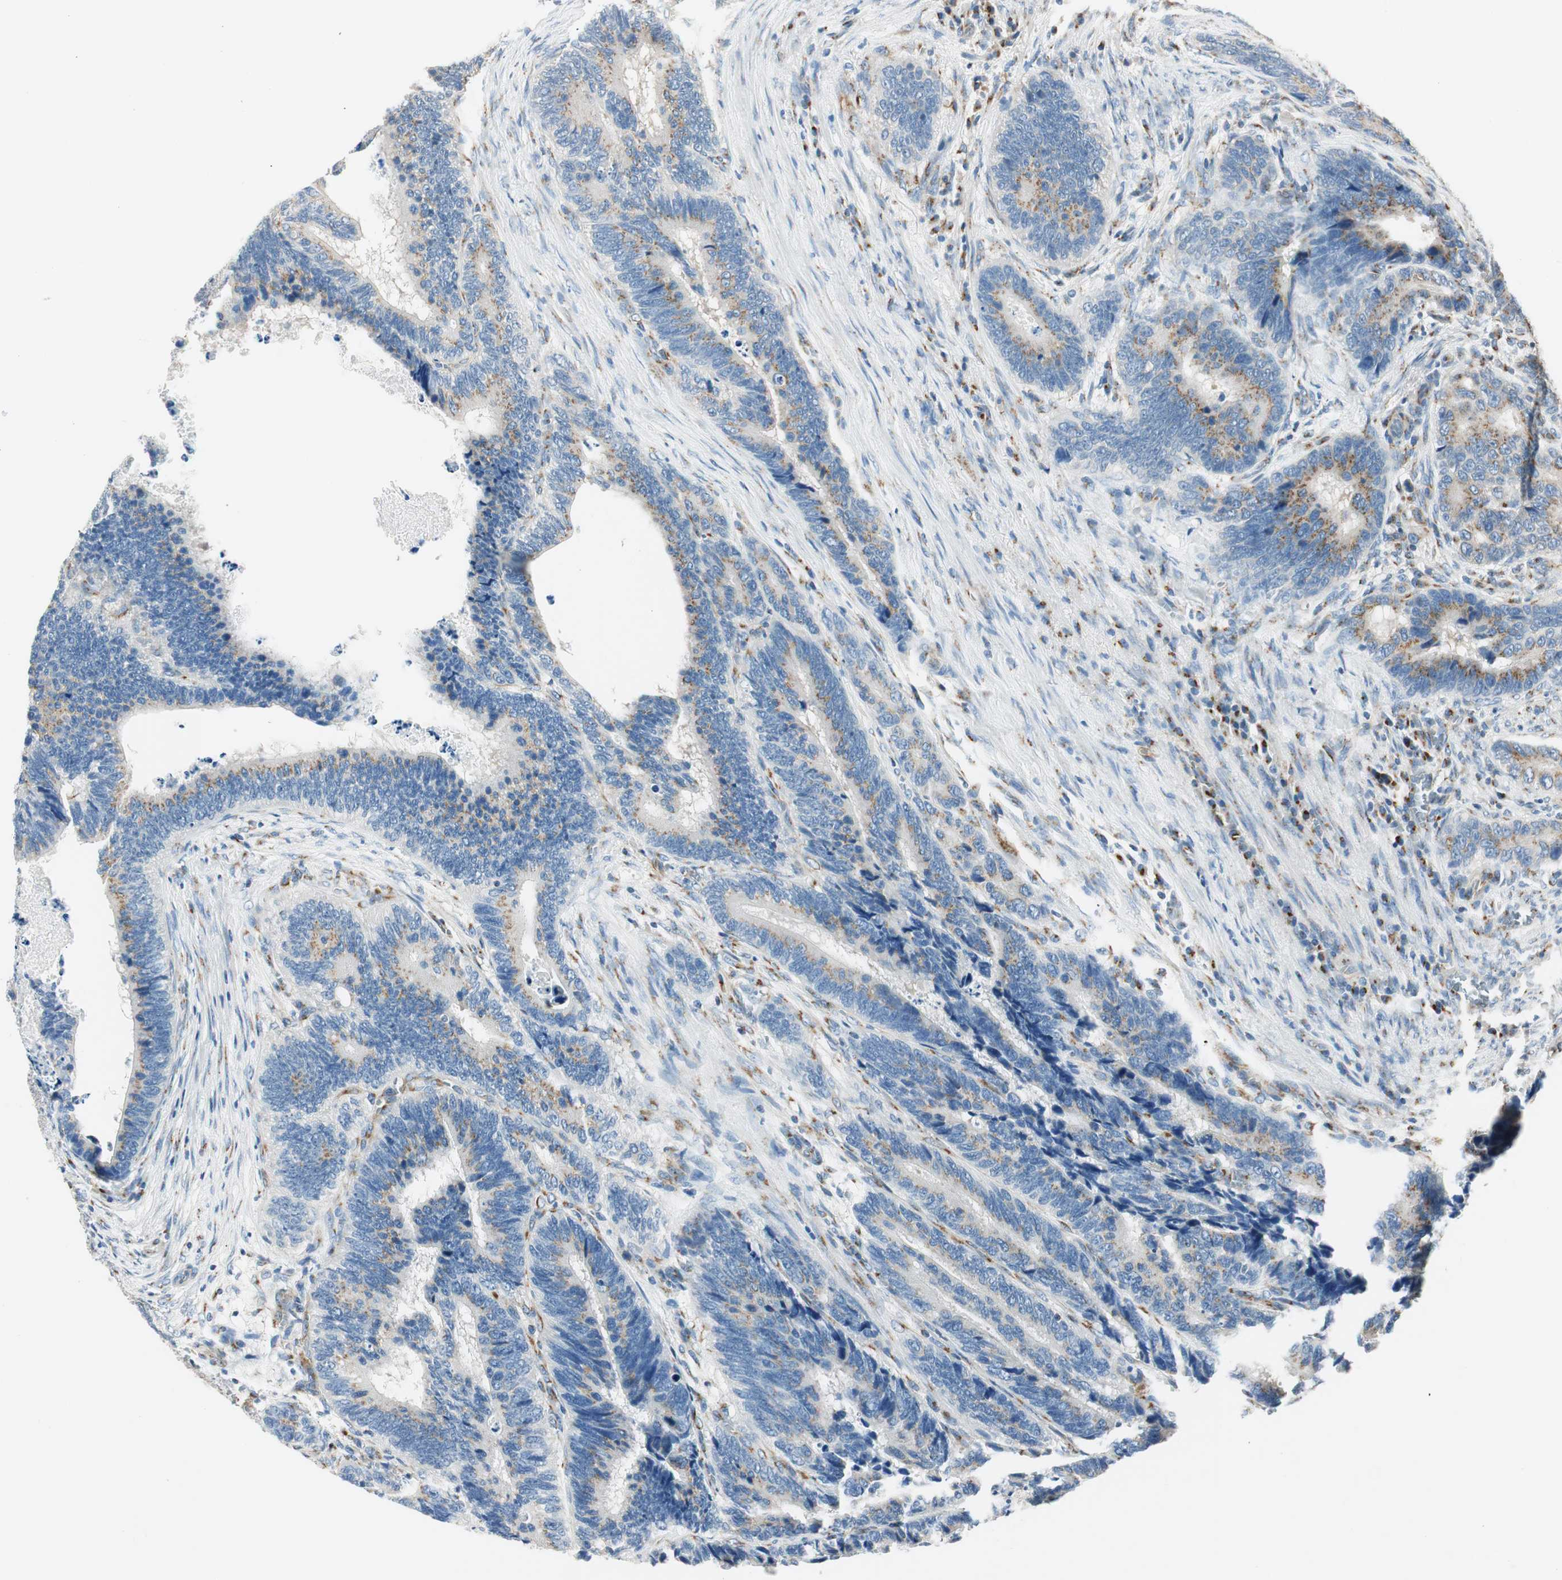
{"staining": {"intensity": "moderate", "quantity": ">75%", "location": "cytoplasmic/membranous"}, "tissue": "colorectal cancer", "cell_type": "Tumor cells", "image_type": "cancer", "snomed": [{"axis": "morphology", "description": "Adenocarcinoma, NOS"}, {"axis": "topography", "description": "Colon"}], "caption": "Tumor cells display medium levels of moderate cytoplasmic/membranous positivity in approximately >75% of cells in colorectal adenocarcinoma.", "gene": "TMF1", "patient": {"sex": "male", "age": 72}}